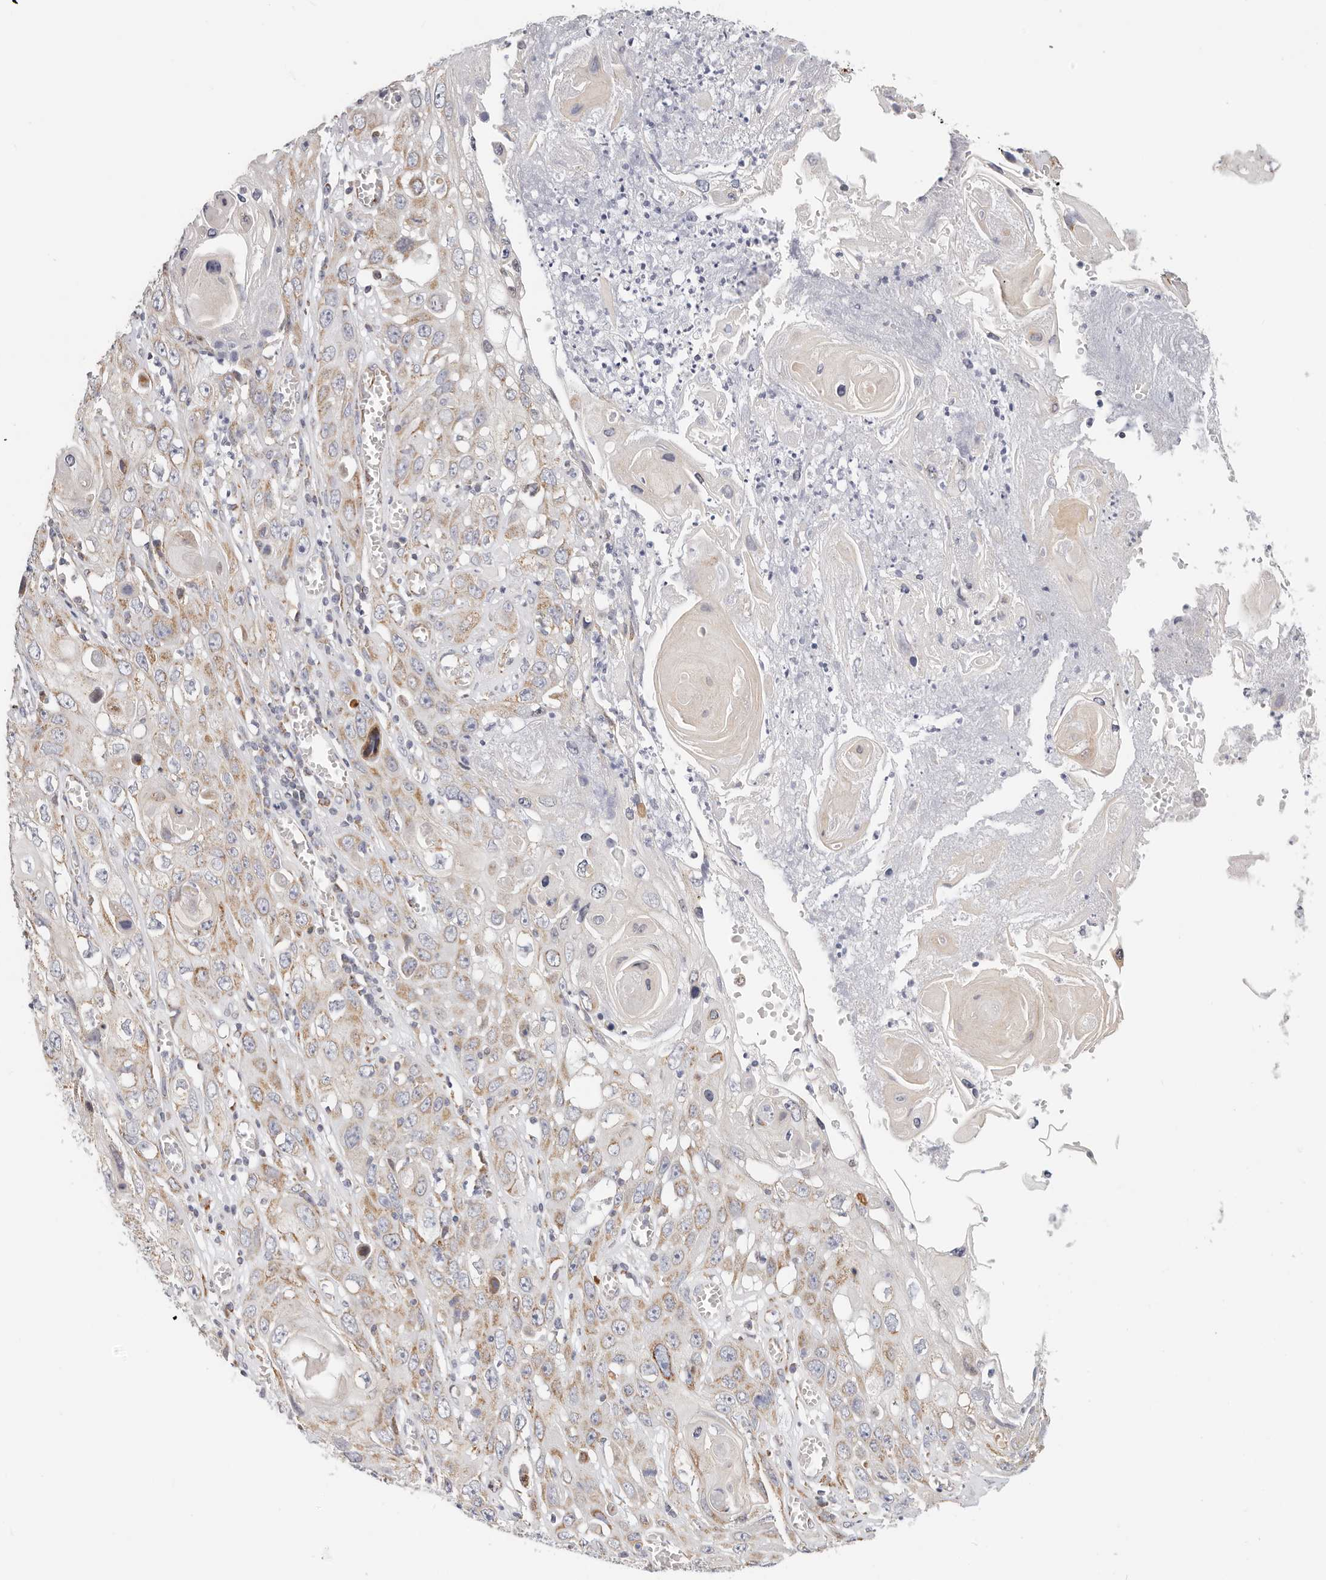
{"staining": {"intensity": "moderate", "quantity": "25%-75%", "location": "cytoplasmic/membranous"}, "tissue": "skin cancer", "cell_type": "Tumor cells", "image_type": "cancer", "snomed": [{"axis": "morphology", "description": "Squamous cell carcinoma, NOS"}, {"axis": "topography", "description": "Skin"}], "caption": "This histopathology image shows IHC staining of human skin cancer (squamous cell carcinoma), with medium moderate cytoplasmic/membranous positivity in approximately 25%-75% of tumor cells.", "gene": "AFDN", "patient": {"sex": "male", "age": 55}}